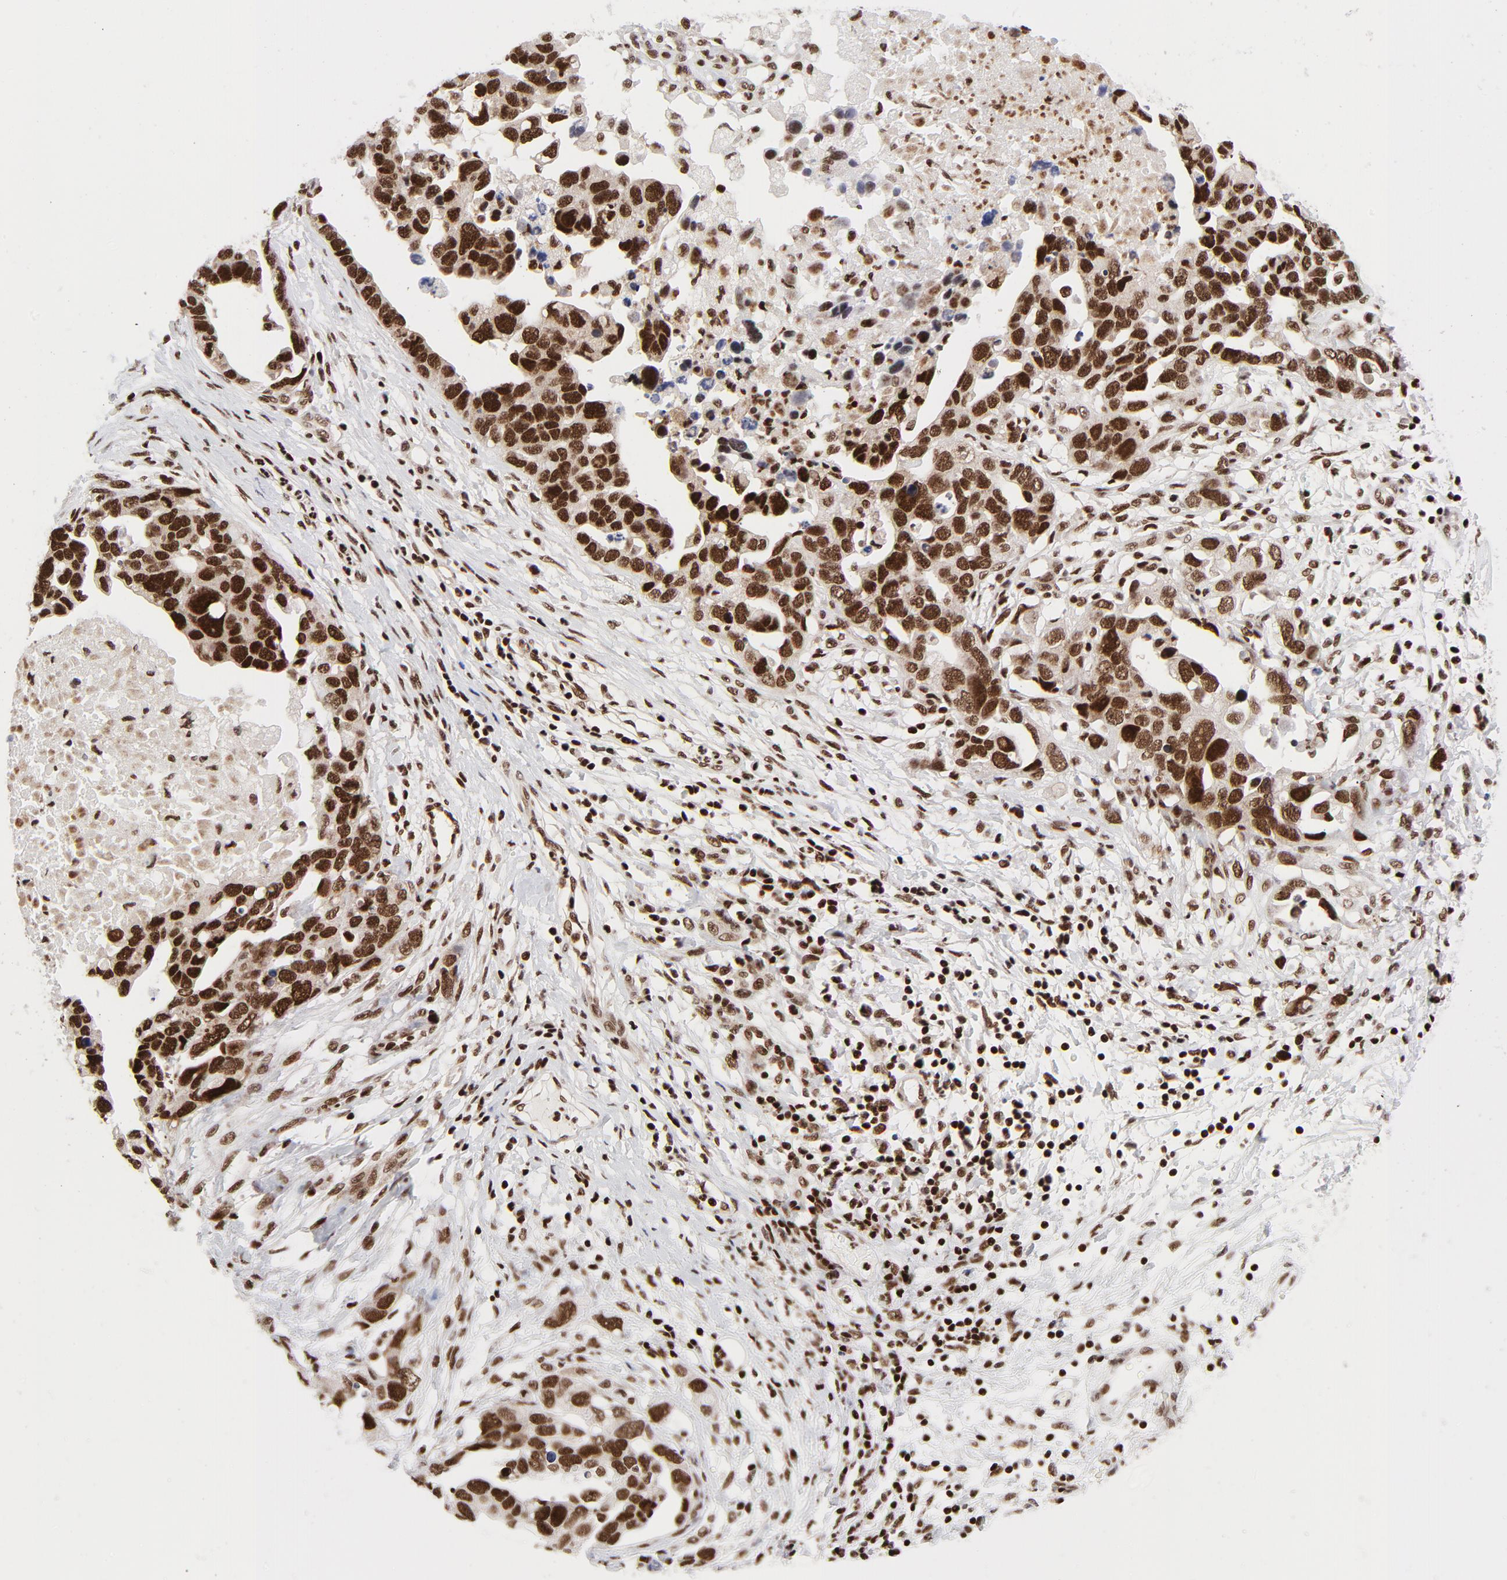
{"staining": {"intensity": "strong", "quantity": ">75%", "location": "nuclear"}, "tissue": "ovarian cancer", "cell_type": "Tumor cells", "image_type": "cancer", "snomed": [{"axis": "morphology", "description": "Cystadenocarcinoma, serous, NOS"}, {"axis": "topography", "description": "Ovary"}], "caption": "Protein staining displays strong nuclear staining in approximately >75% of tumor cells in ovarian cancer (serous cystadenocarcinoma).", "gene": "NFYB", "patient": {"sex": "female", "age": 54}}